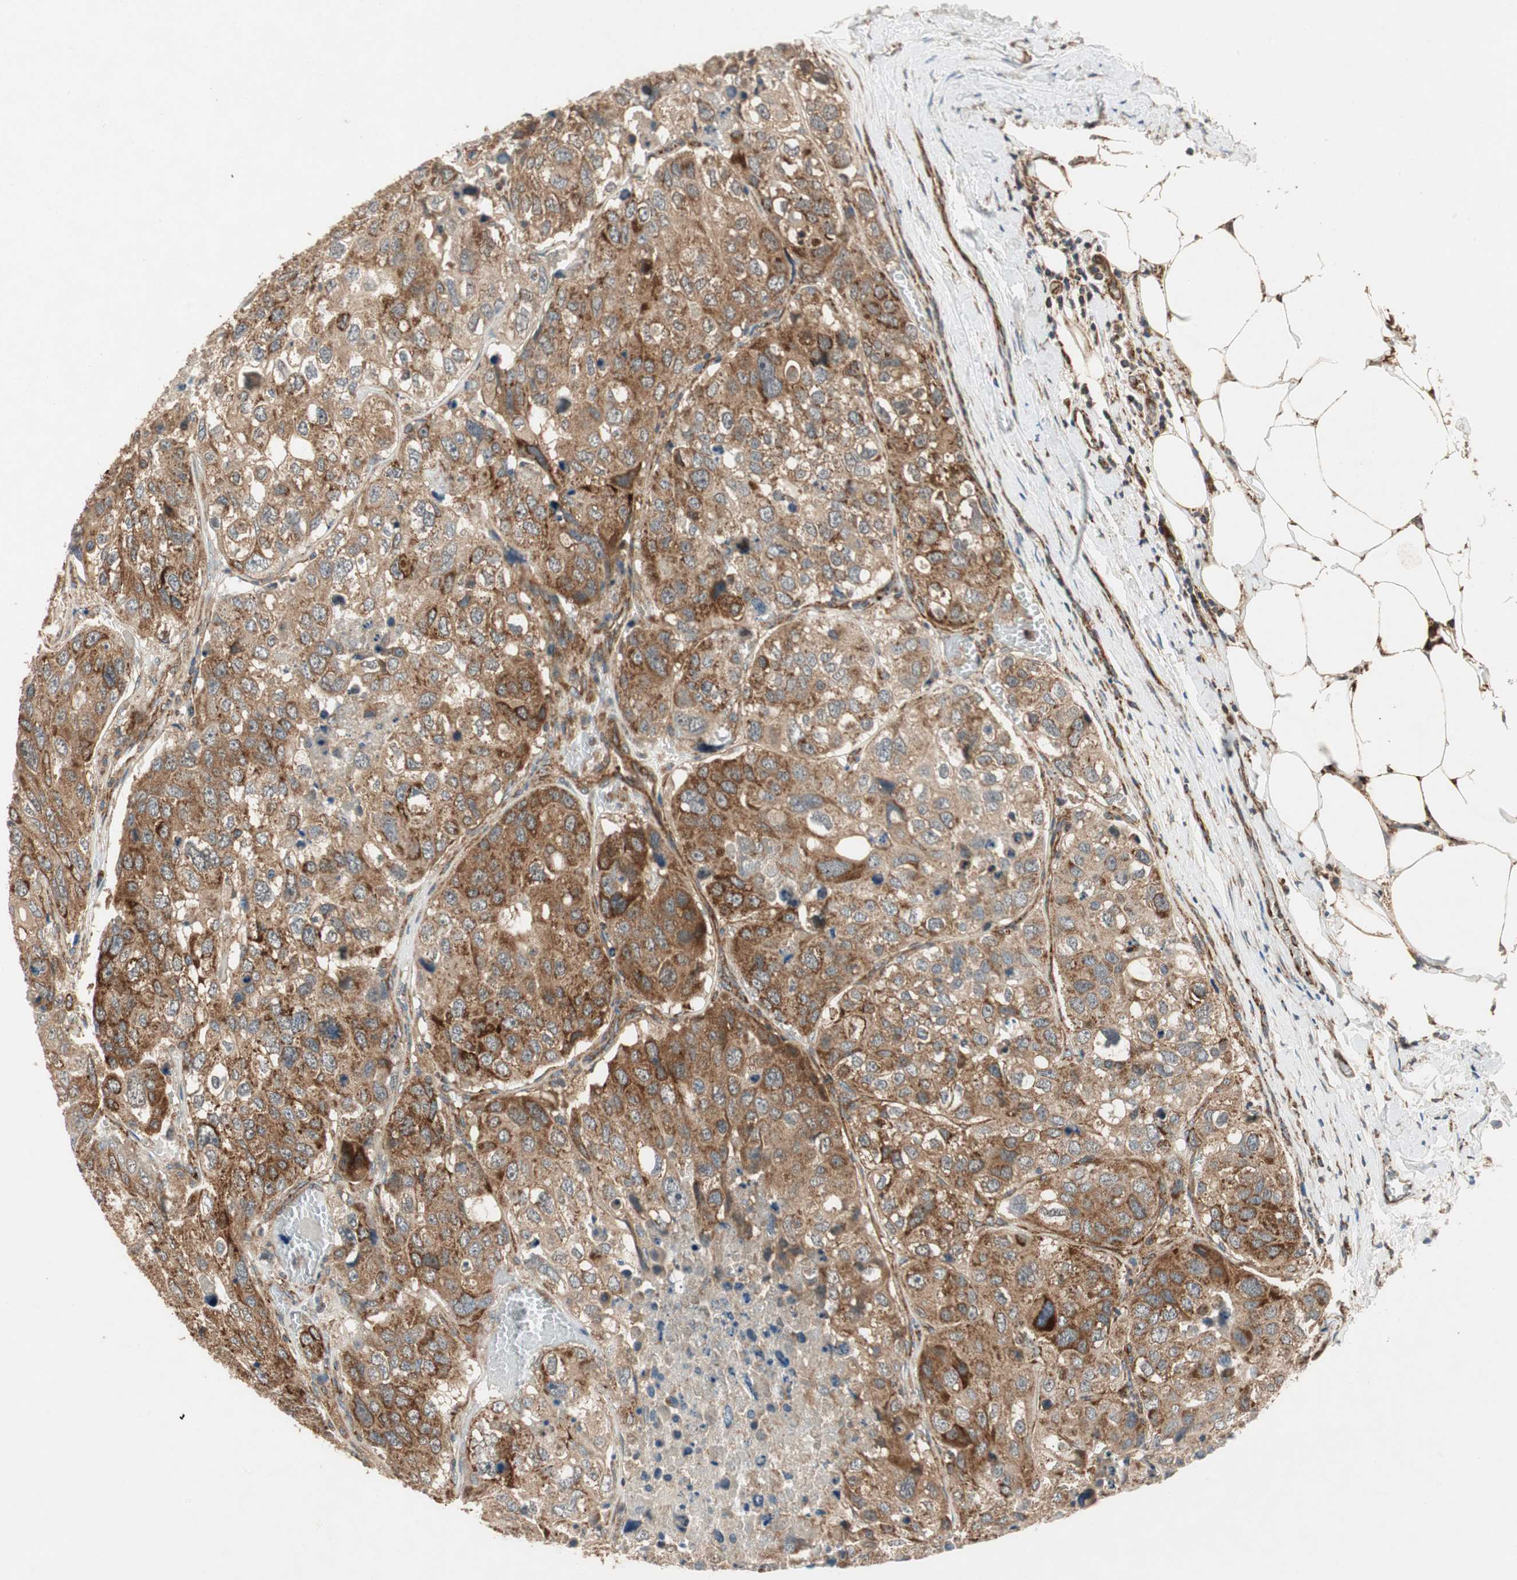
{"staining": {"intensity": "moderate", "quantity": ">75%", "location": "cytoplasmic/membranous"}, "tissue": "urothelial cancer", "cell_type": "Tumor cells", "image_type": "cancer", "snomed": [{"axis": "morphology", "description": "Urothelial carcinoma, High grade"}, {"axis": "topography", "description": "Lymph node"}, {"axis": "topography", "description": "Urinary bladder"}], "caption": "Immunohistochemistry staining of urothelial carcinoma (high-grade), which shows medium levels of moderate cytoplasmic/membranous expression in approximately >75% of tumor cells indicating moderate cytoplasmic/membranous protein expression. The staining was performed using DAB (3,3'-diaminobenzidine) (brown) for protein detection and nuclei were counterstained in hematoxylin (blue).", "gene": "AKAP1", "patient": {"sex": "male", "age": 51}}